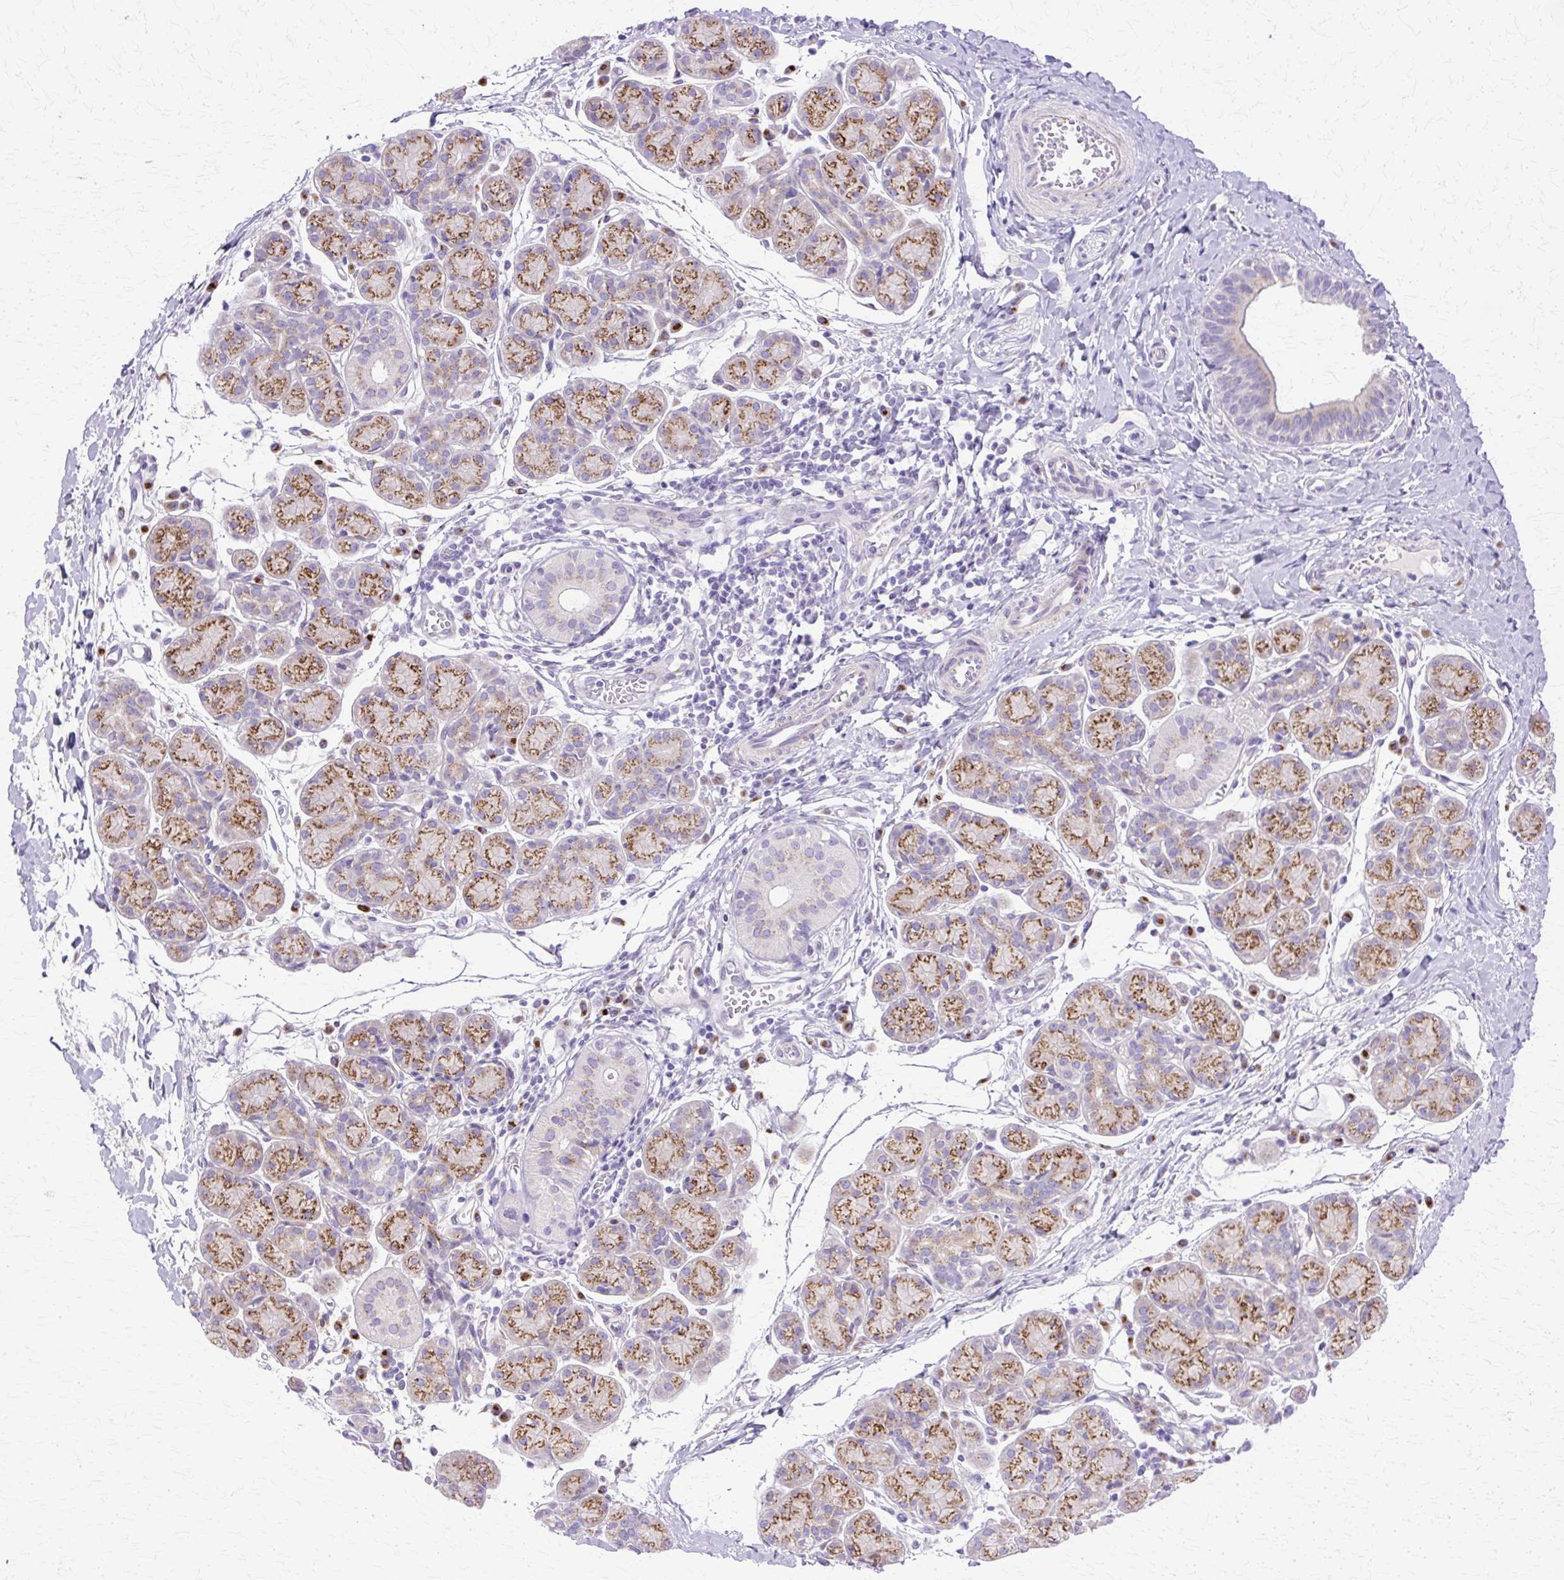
{"staining": {"intensity": "moderate", "quantity": ">75%", "location": "cytoplasmic/membranous"}, "tissue": "salivary gland", "cell_type": "Glandular cells", "image_type": "normal", "snomed": [{"axis": "morphology", "description": "Normal tissue, NOS"}, {"axis": "morphology", "description": "Inflammation, NOS"}, {"axis": "topography", "description": "Lymph node"}, {"axis": "topography", "description": "Salivary gland"}], "caption": "Immunohistochemical staining of benign salivary gland exhibits moderate cytoplasmic/membranous protein expression in about >75% of glandular cells.", "gene": "TBC1D3B", "patient": {"sex": "male", "age": 3}}